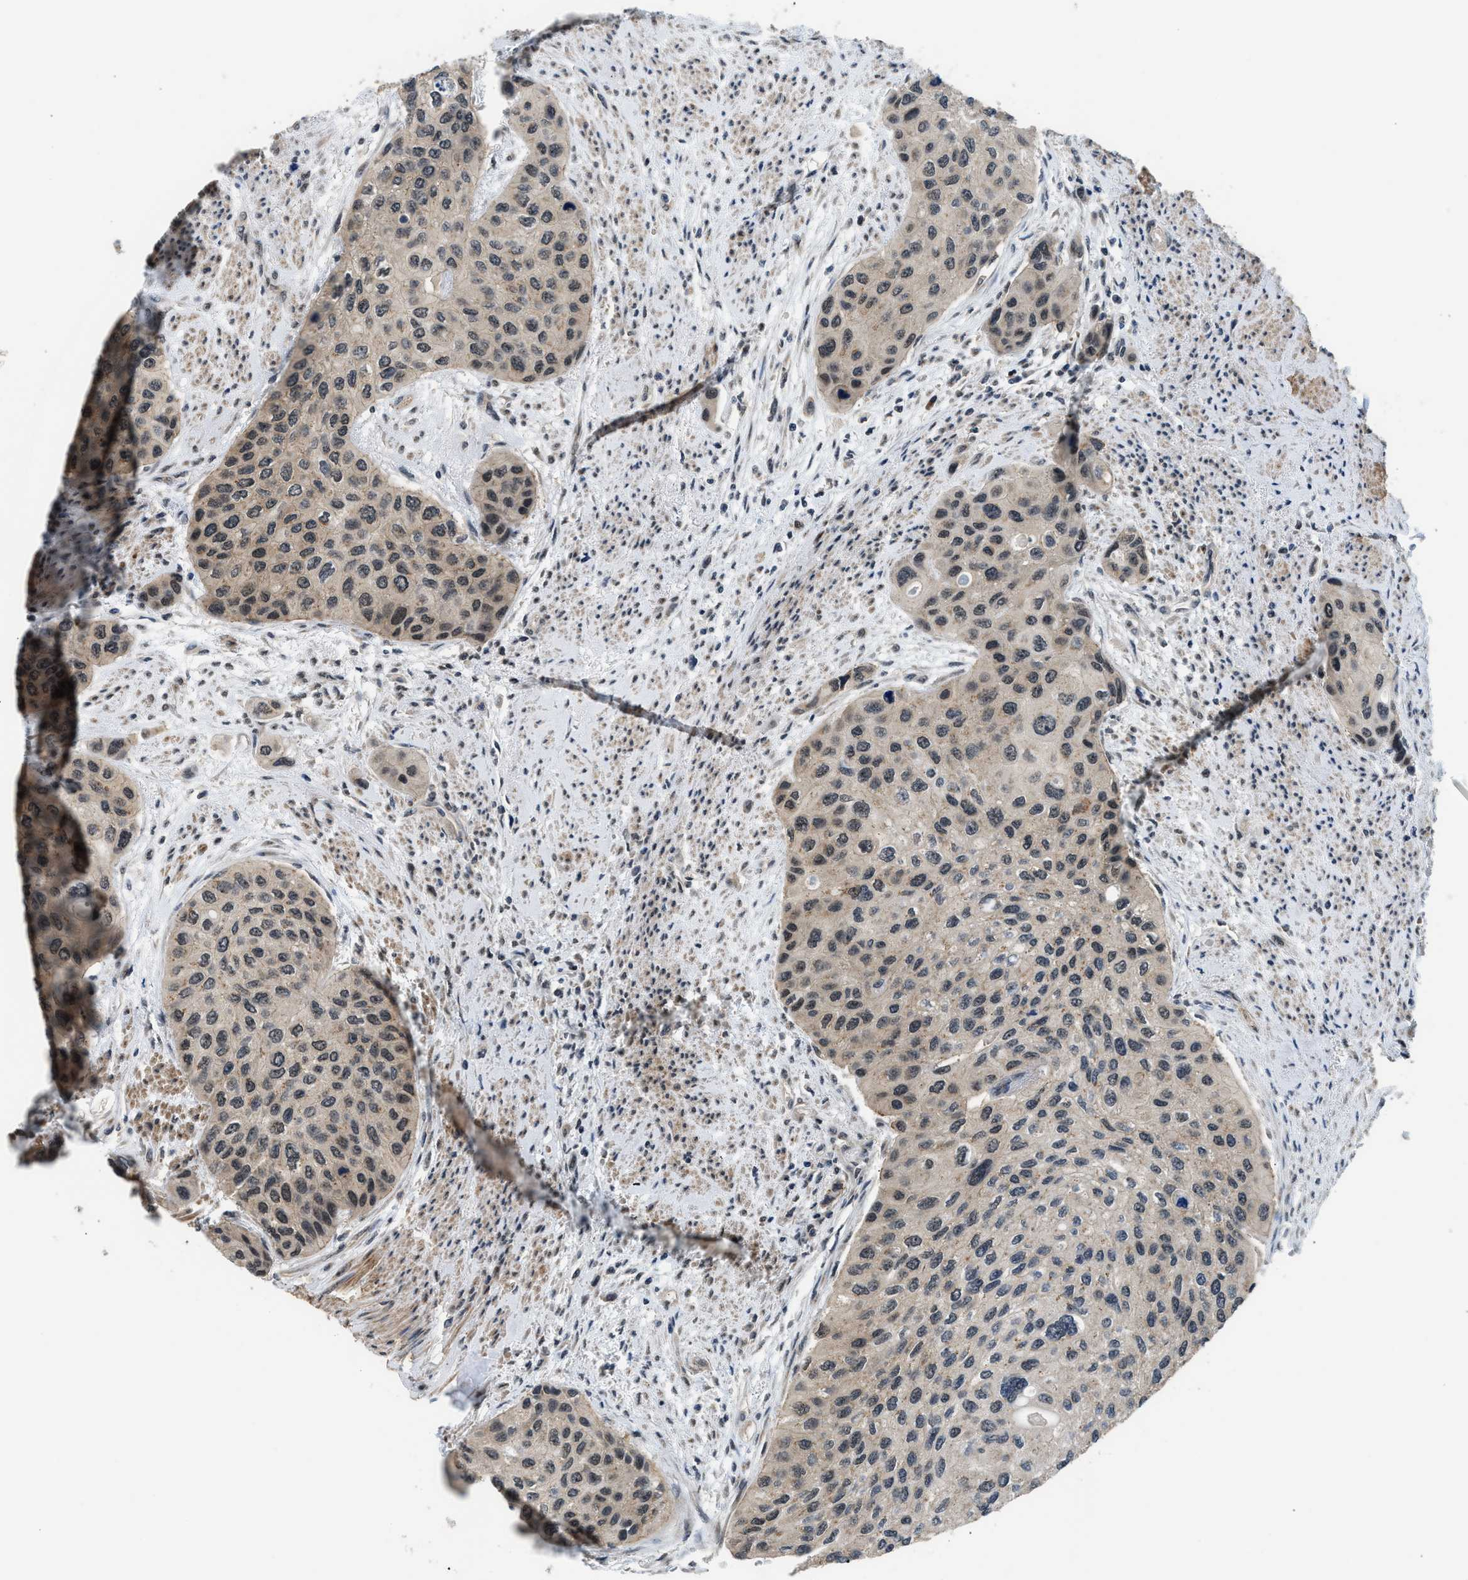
{"staining": {"intensity": "moderate", "quantity": "25%-75%", "location": "nuclear"}, "tissue": "urothelial cancer", "cell_type": "Tumor cells", "image_type": "cancer", "snomed": [{"axis": "morphology", "description": "Urothelial carcinoma, High grade"}, {"axis": "topography", "description": "Urinary bladder"}], "caption": "This image displays urothelial cancer stained with immunohistochemistry to label a protein in brown. The nuclear of tumor cells show moderate positivity for the protein. Nuclei are counter-stained blue.", "gene": "MTMR1", "patient": {"sex": "female", "age": 56}}